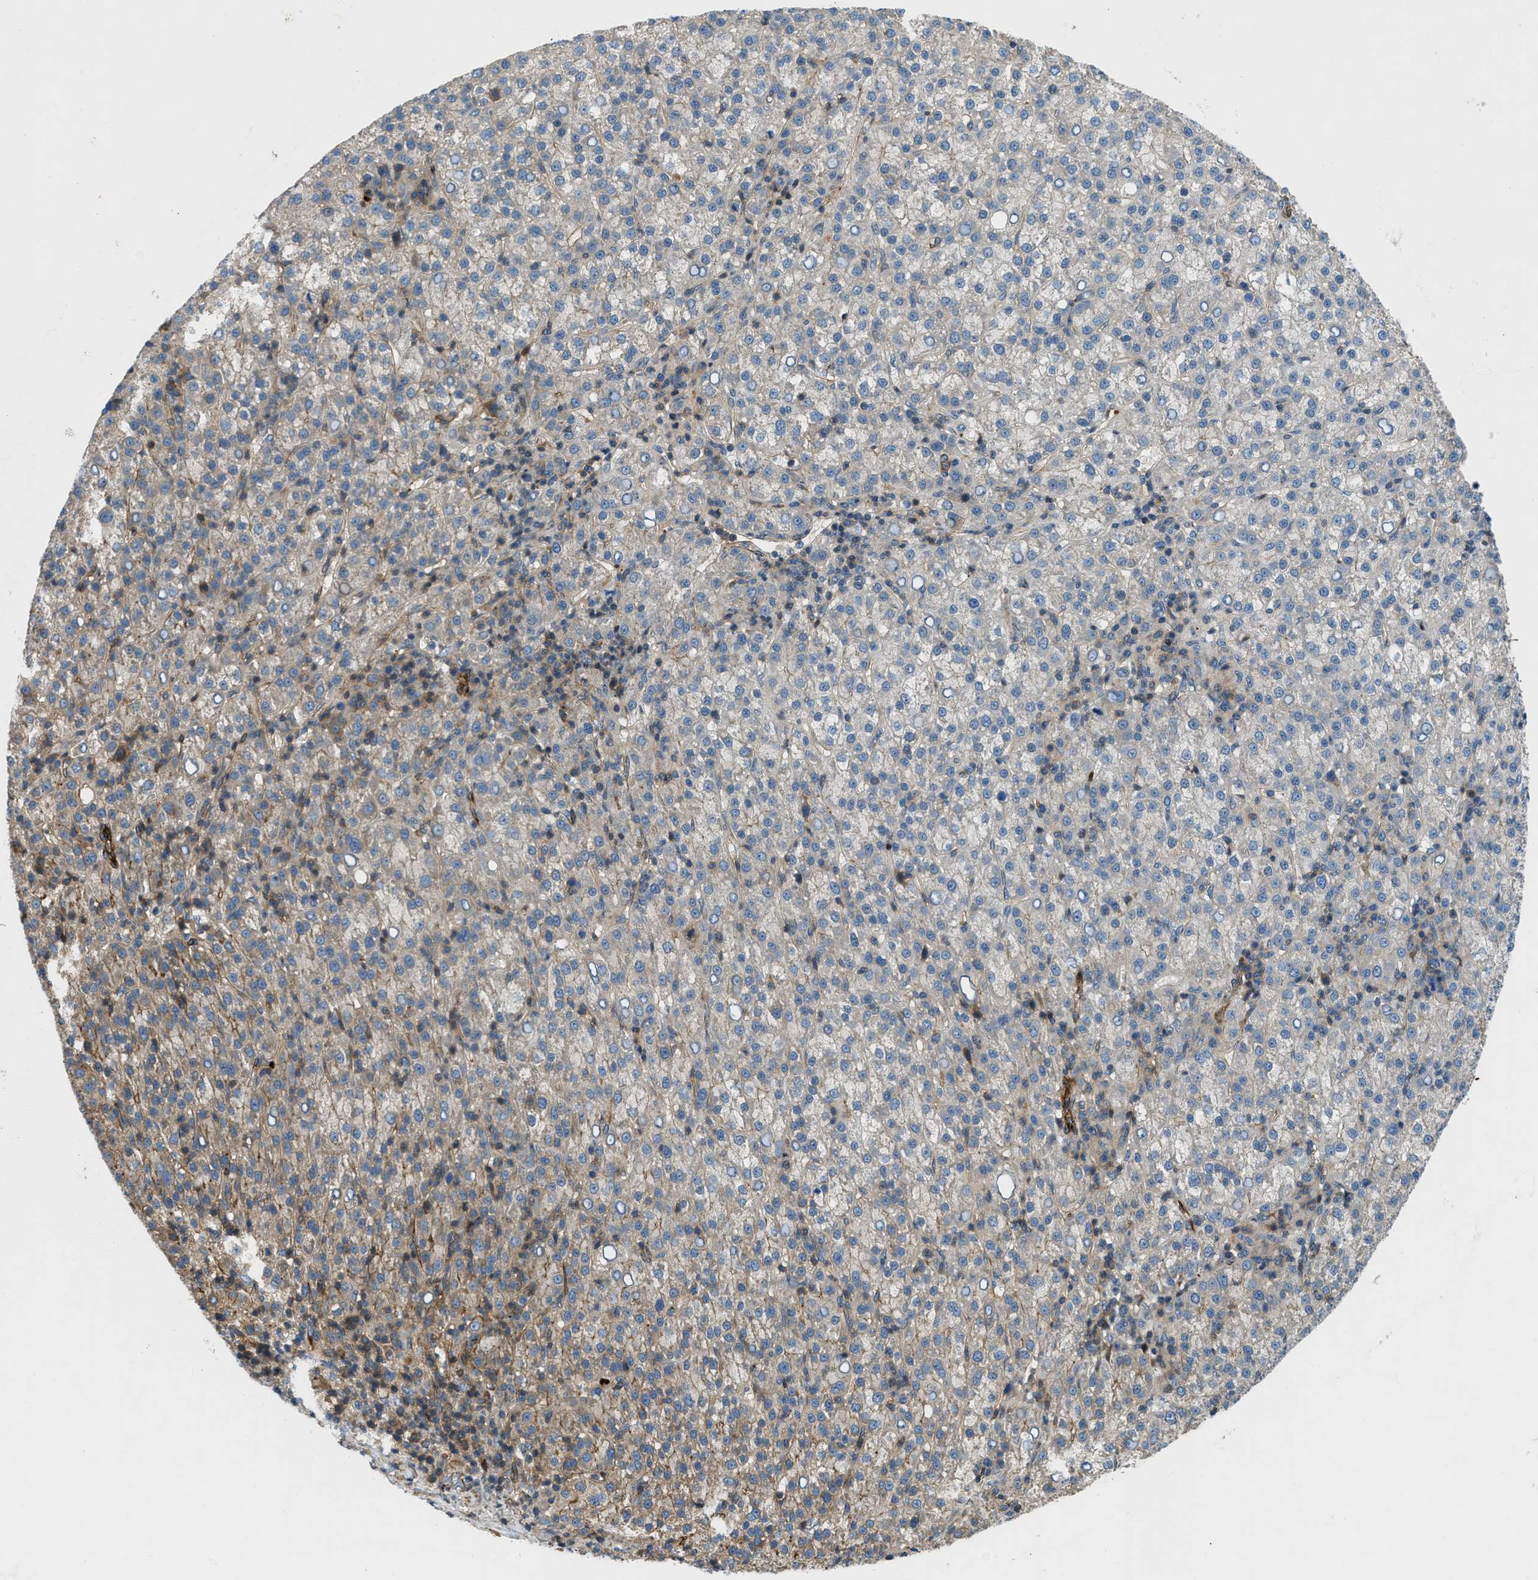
{"staining": {"intensity": "moderate", "quantity": "<25%", "location": "cytoplasmic/membranous"}, "tissue": "liver cancer", "cell_type": "Tumor cells", "image_type": "cancer", "snomed": [{"axis": "morphology", "description": "Carcinoma, Hepatocellular, NOS"}, {"axis": "topography", "description": "Liver"}], "caption": "Immunohistochemistry histopathology image of liver cancer (hepatocellular carcinoma) stained for a protein (brown), which exhibits low levels of moderate cytoplasmic/membranous expression in about <25% of tumor cells.", "gene": "NYNRIN", "patient": {"sex": "female", "age": 58}}